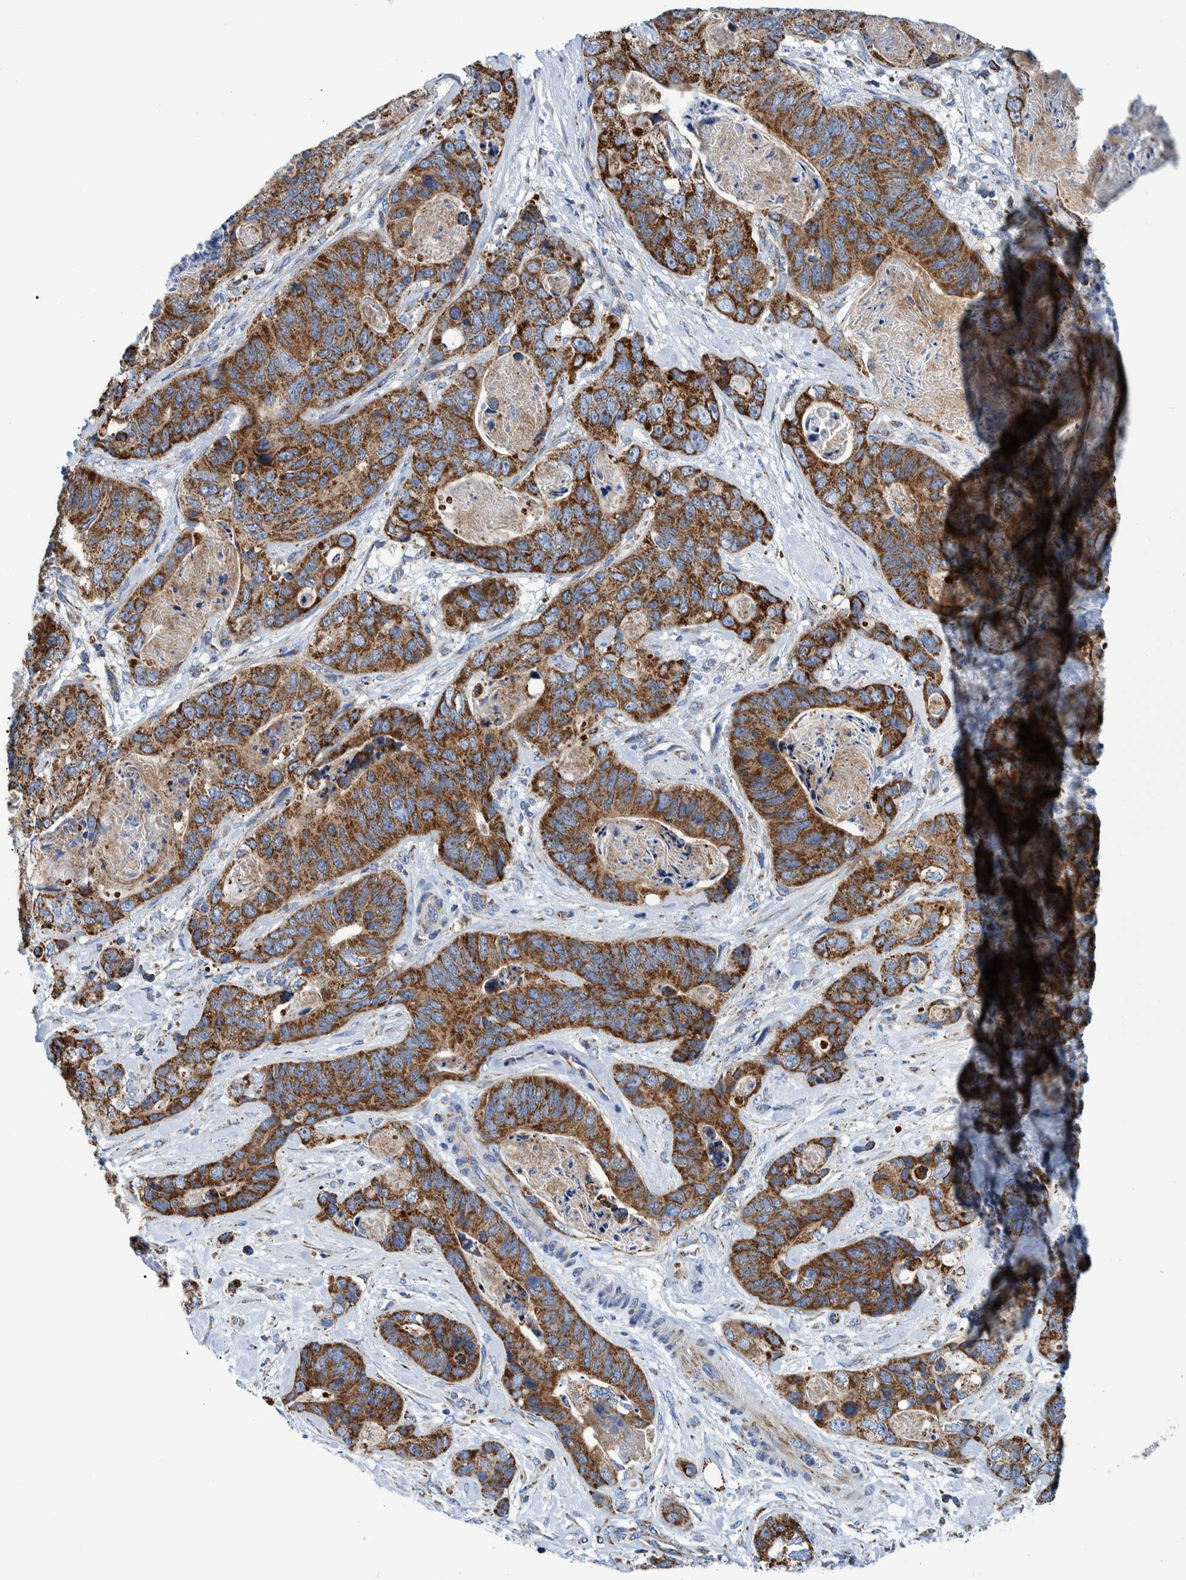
{"staining": {"intensity": "strong", "quantity": ">75%", "location": "cytoplasmic/membranous"}, "tissue": "stomach cancer", "cell_type": "Tumor cells", "image_type": "cancer", "snomed": [{"axis": "morphology", "description": "Normal tissue, NOS"}, {"axis": "morphology", "description": "Adenocarcinoma, NOS"}, {"axis": "topography", "description": "Stomach"}], "caption": "A brown stain shows strong cytoplasmic/membranous staining of a protein in adenocarcinoma (stomach) tumor cells. (IHC, brightfield microscopy, high magnification).", "gene": "BZW2", "patient": {"sex": "female", "age": 89}}